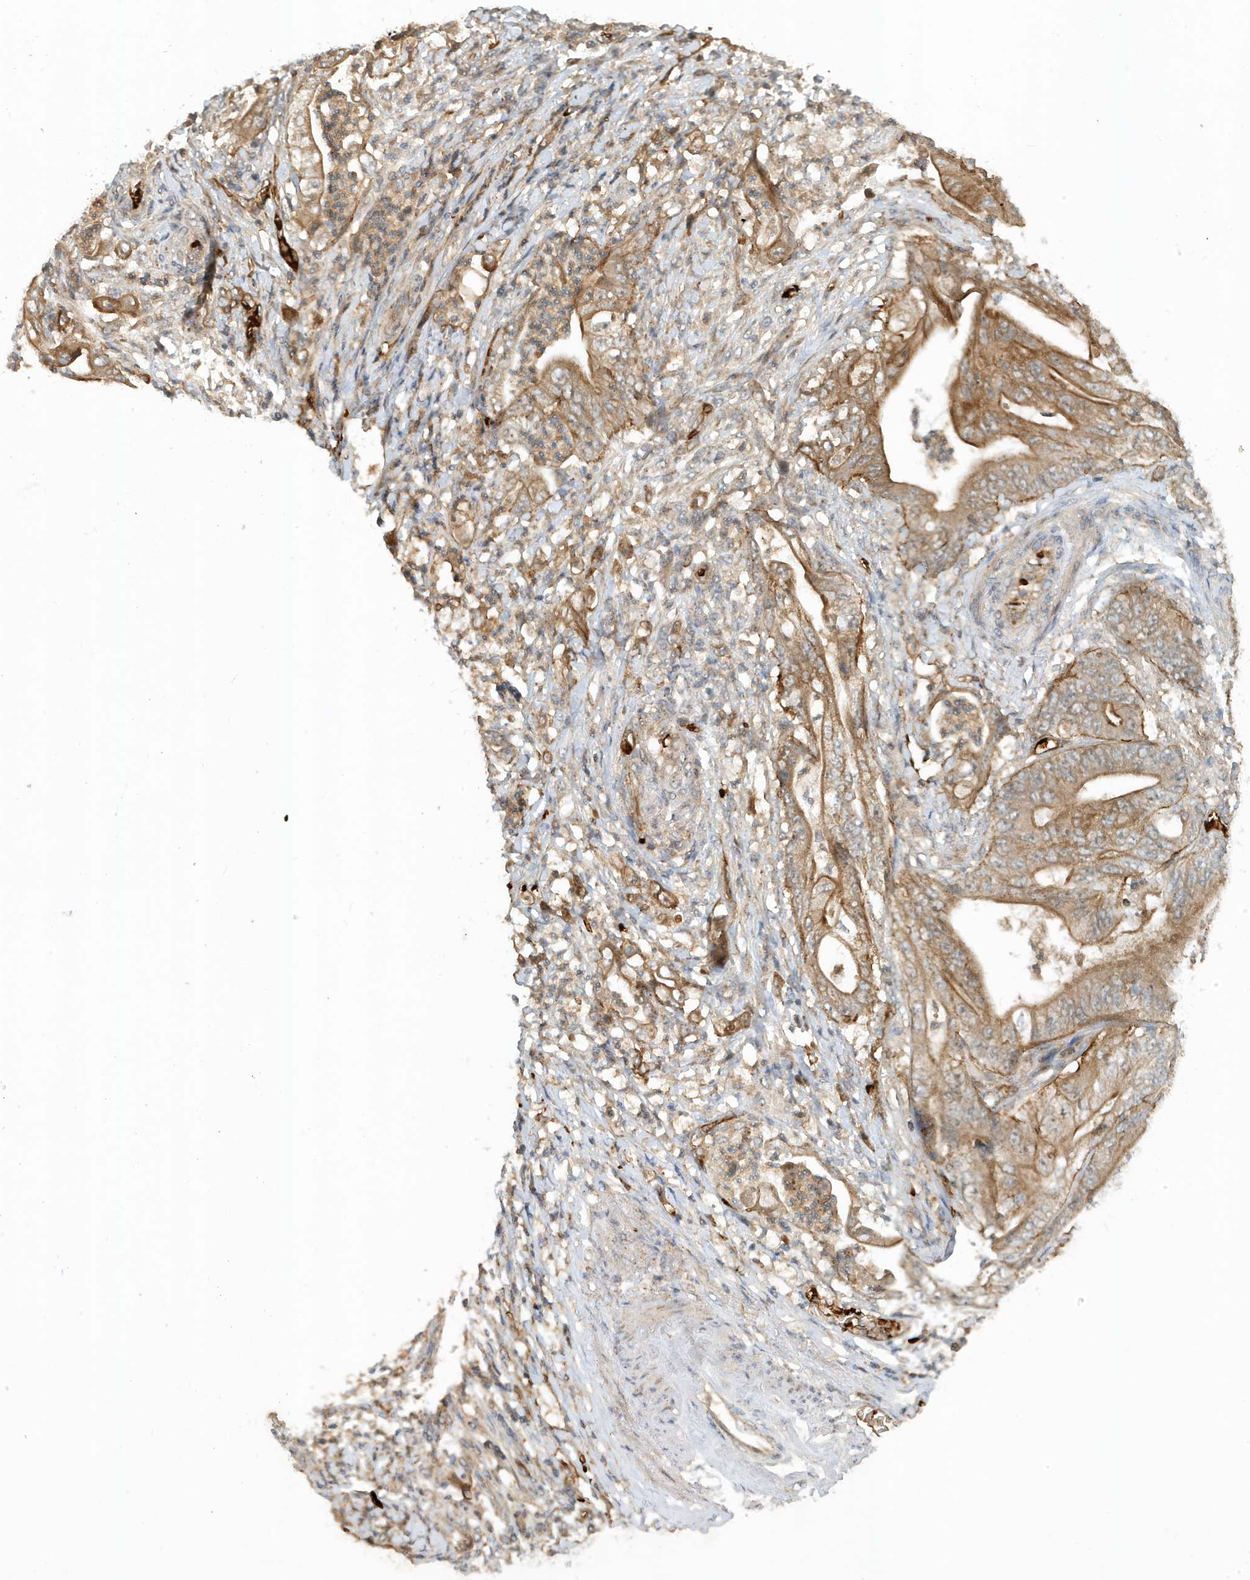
{"staining": {"intensity": "moderate", "quantity": ">75%", "location": "cytoplasmic/membranous"}, "tissue": "stomach cancer", "cell_type": "Tumor cells", "image_type": "cancer", "snomed": [{"axis": "morphology", "description": "Adenocarcinoma, NOS"}, {"axis": "topography", "description": "Stomach"}], "caption": "DAB immunohistochemical staining of human stomach adenocarcinoma exhibits moderate cytoplasmic/membranous protein positivity in about >75% of tumor cells.", "gene": "FYCO1", "patient": {"sex": "female", "age": 73}}